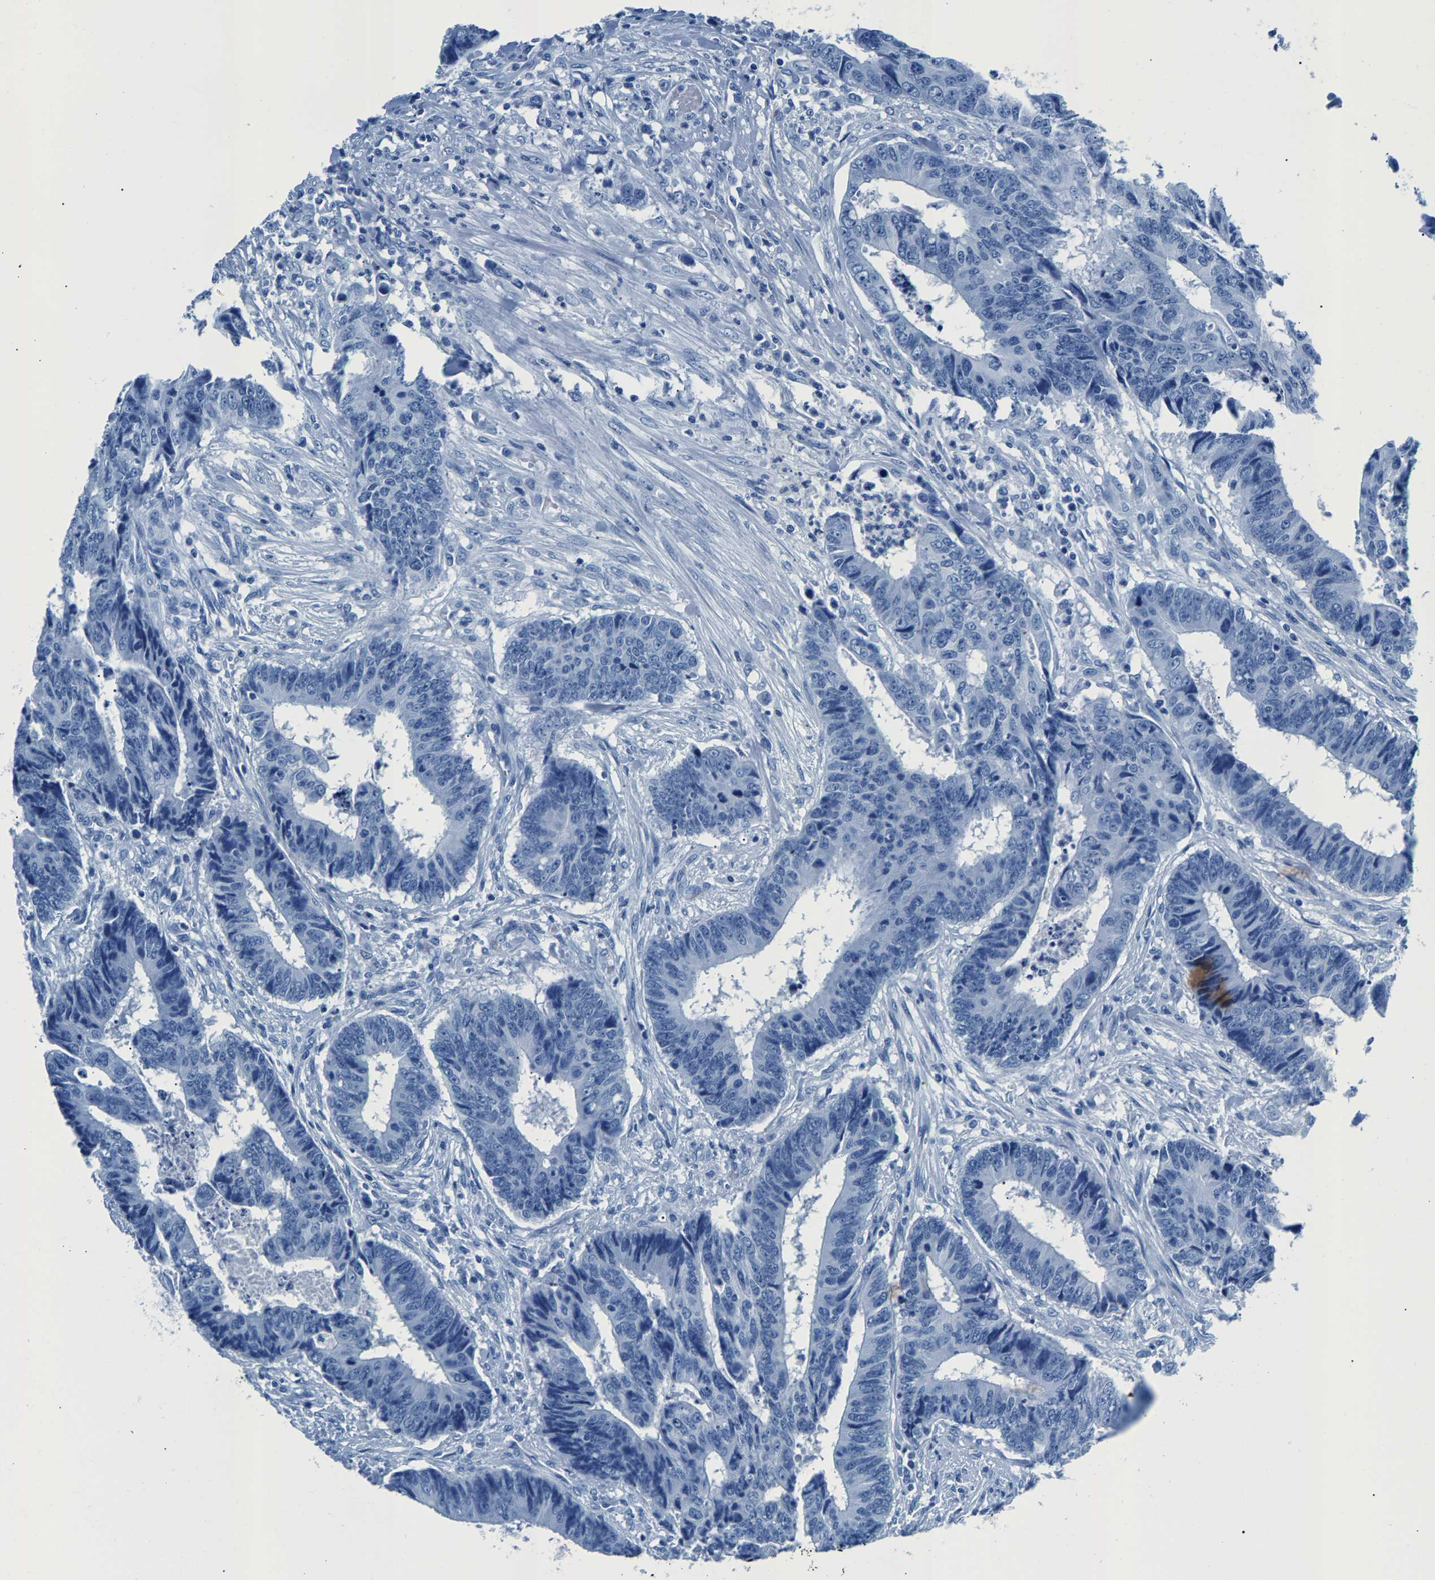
{"staining": {"intensity": "negative", "quantity": "none", "location": "none"}, "tissue": "colorectal cancer", "cell_type": "Tumor cells", "image_type": "cancer", "snomed": [{"axis": "morphology", "description": "Adenocarcinoma, NOS"}, {"axis": "topography", "description": "Rectum"}], "caption": "Immunohistochemistry image of colorectal adenocarcinoma stained for a protein (brown), which demonstrates no positivity in tumor cells.", "gene": "CPS1", "patient": {"sex": "male", "age": 84}}